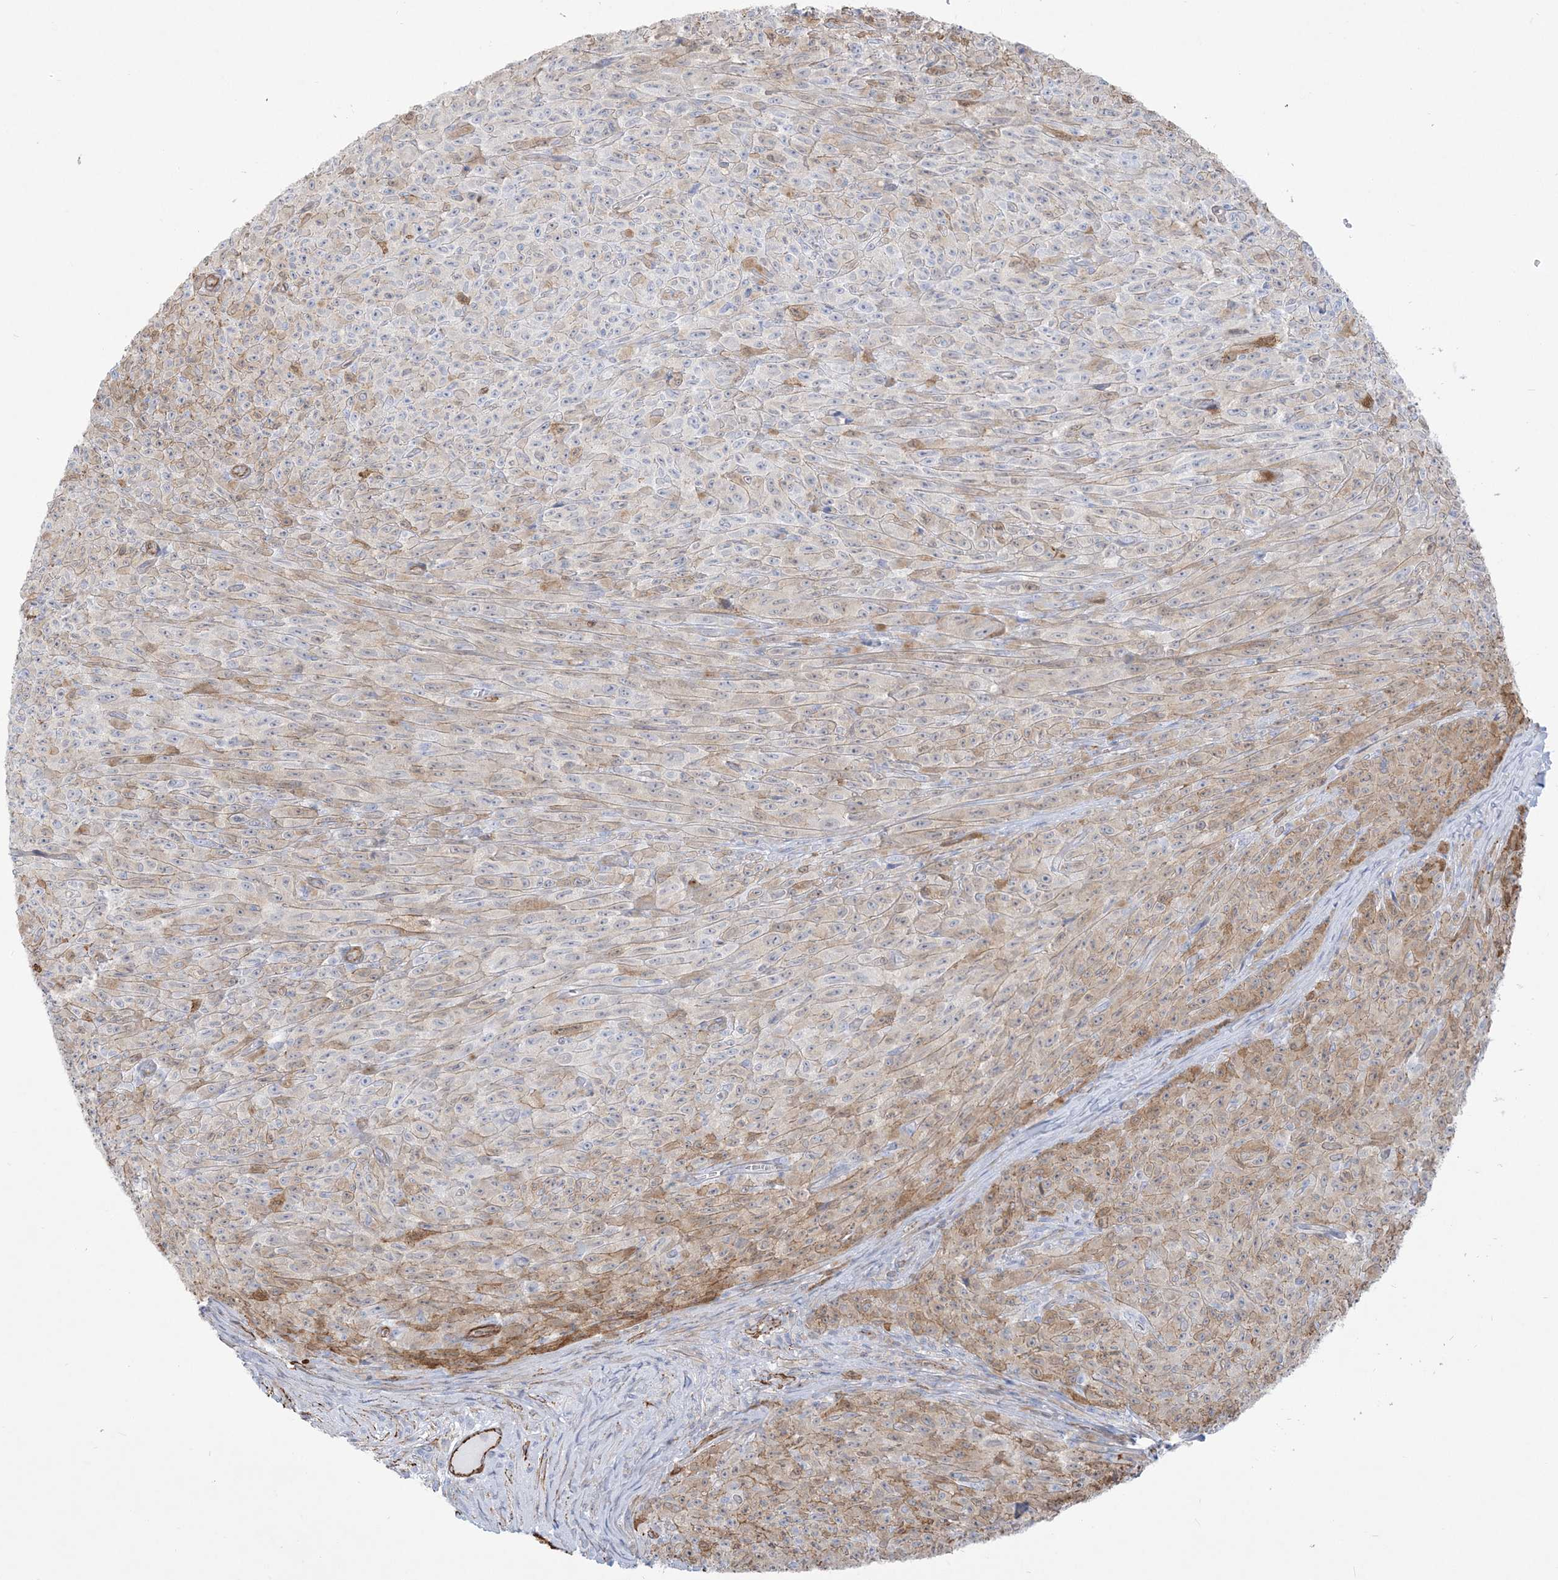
{"staining": {"intensity": "weak", "quantity": "<25%", "location": "cytoplasmic/membranous"}, "tissue": "melanoma", "cell_type": "Tumor cells", "image_type": "cancer", "snomed": [{"axis": "morphology", "description": "Malignant melanoma, NOS"}, {"axis": "topography", "description": "Skin"}], "caption": "This is an immunohistochemistry (IHC) image of melanoma. There is no positivity in tumor cells.", "gene": "B3GNT7", "patient": {"sex": "female", "age": 82}}